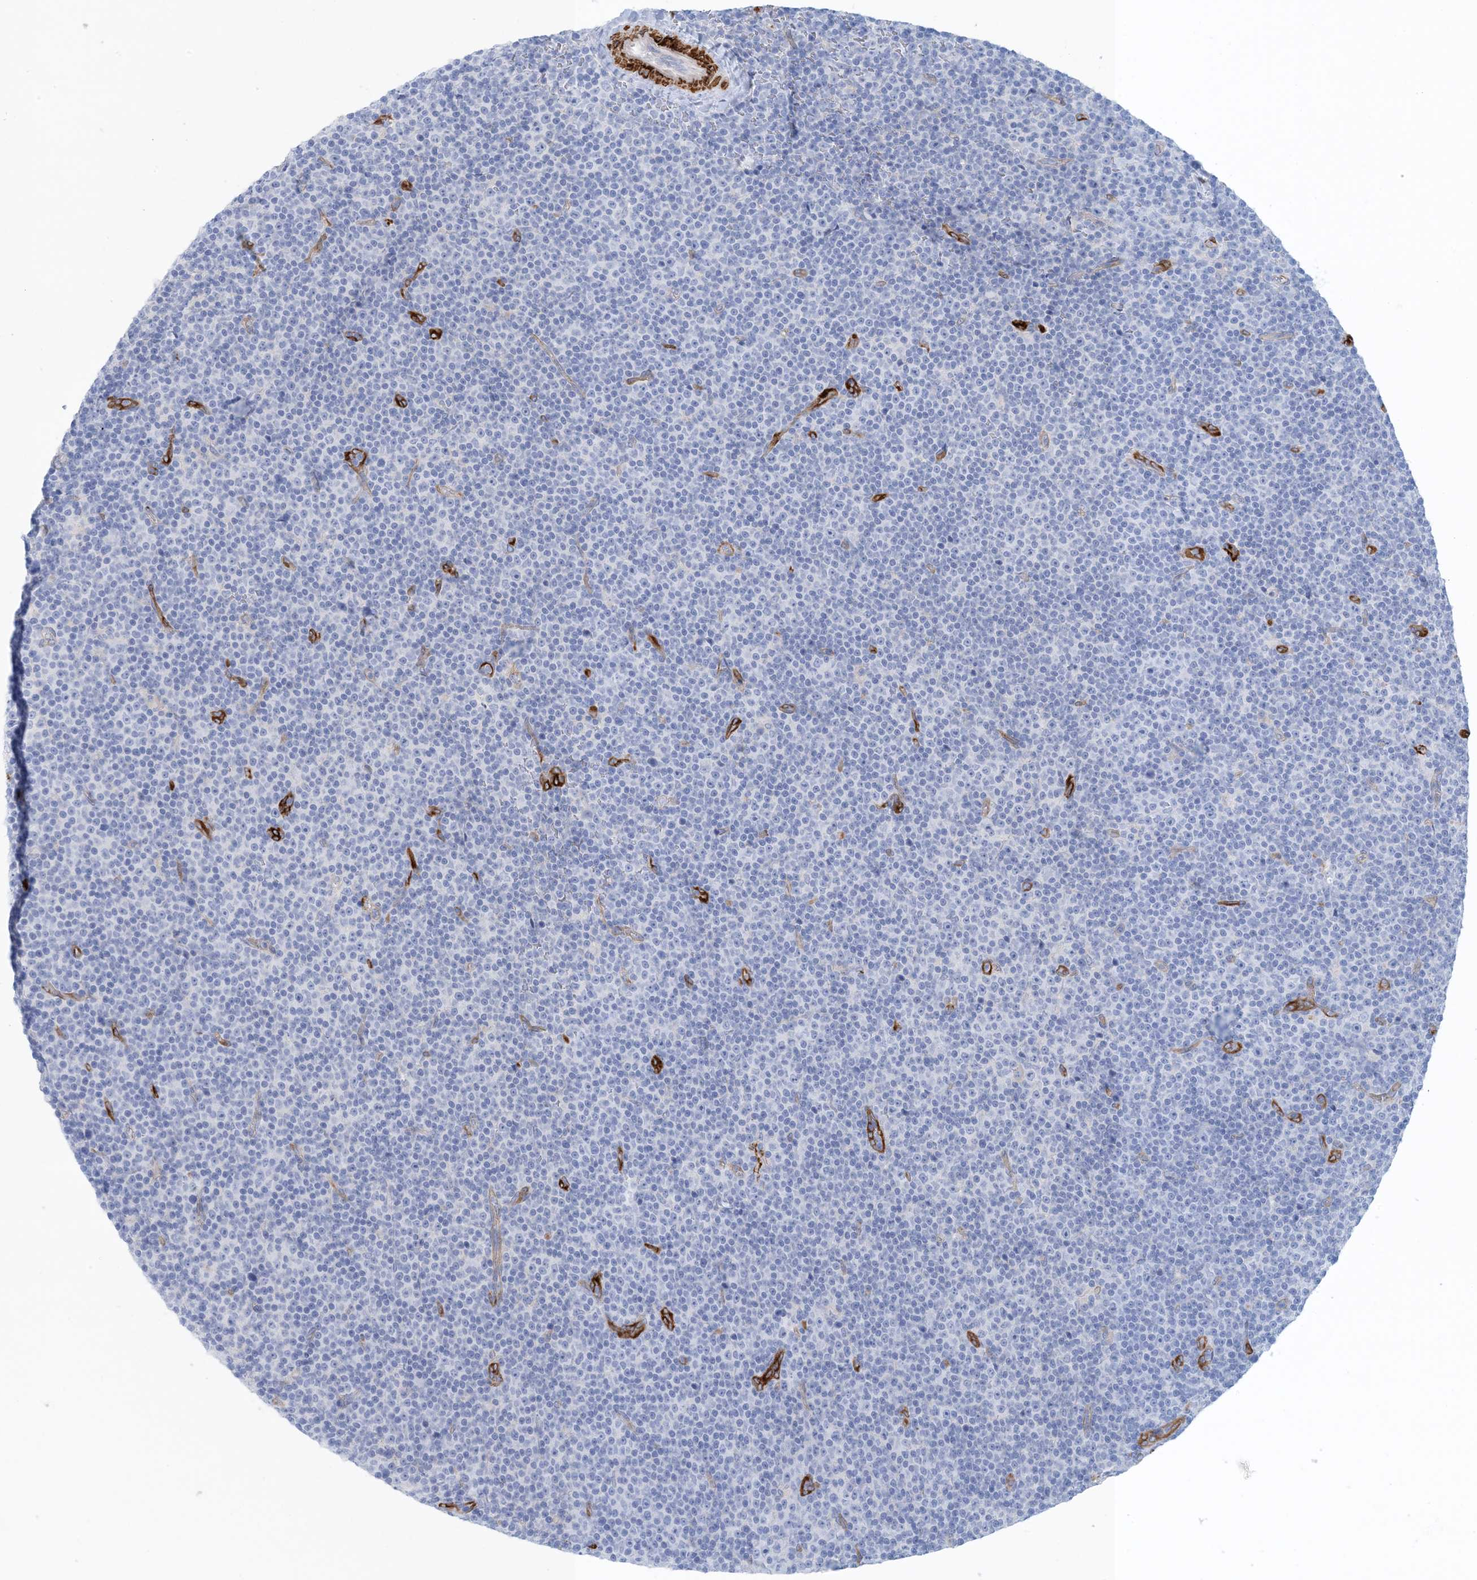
{"staining": {"intensity": "negative", "quantity": "none", "location": "none"}, "tissue": "lymphoma", "cell_type": "Tumor cells", "image_type": "cancer", "snomed": [{"axis": "morphology", "description": "Malignant lymphoma, non-Hodgkin's type, Low grade"}, {"axis": "topography", "description": "Lymph node"}], "caption": "Low-grade malignant lymphoma, non-Hodgkin's type was stained to show a protein in brown. There is no significant positivity in tumor cells. (DAB IHC with hematoxylin counter stain).", "gene": "SHANK1", "patient": {"sex": "female", "age": 67}}